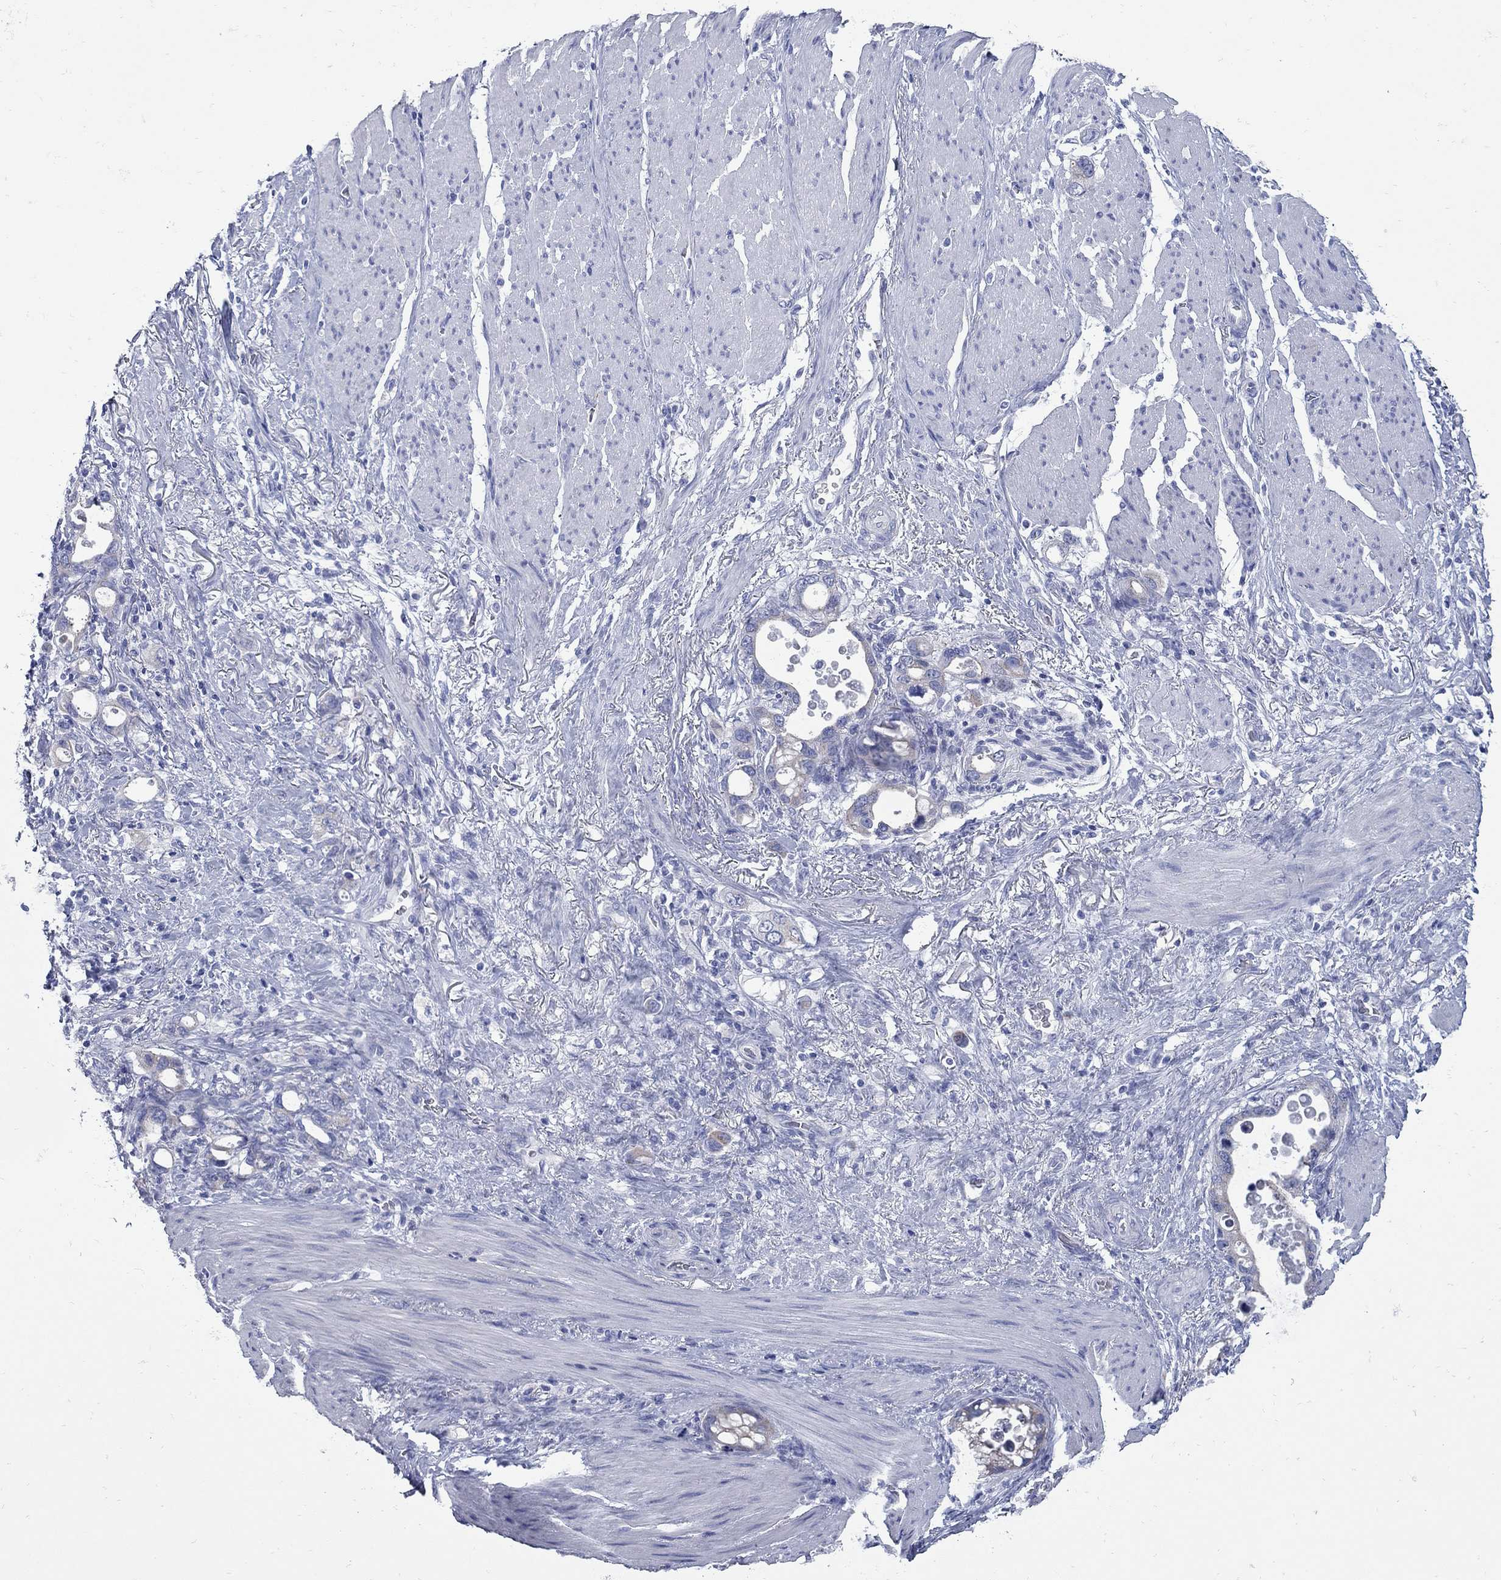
{"staining": {"intensity": "moderate", "quantity": "<25%", "location": "cytoplasmic/membranous"}, "tissue": "stomach cancer", "cell_type": "Tumor cells", "image_type": "cancer", "snomed": [{"axis": "morphology", "description": "Adenocarcinoma, NOS"}, {"axis": "topography", "description": "Stomach, upper"}], "caption": "Moderate cytoplasmic/membranous protein staining is appreciated in about <25% of tumor cells in stomach adenocarcinoma. (DAB IHC, brown staining for protein, blue staining for nuclei).", "gene": "PDZD3", "patient": {"sex": "male", "age": 74}}